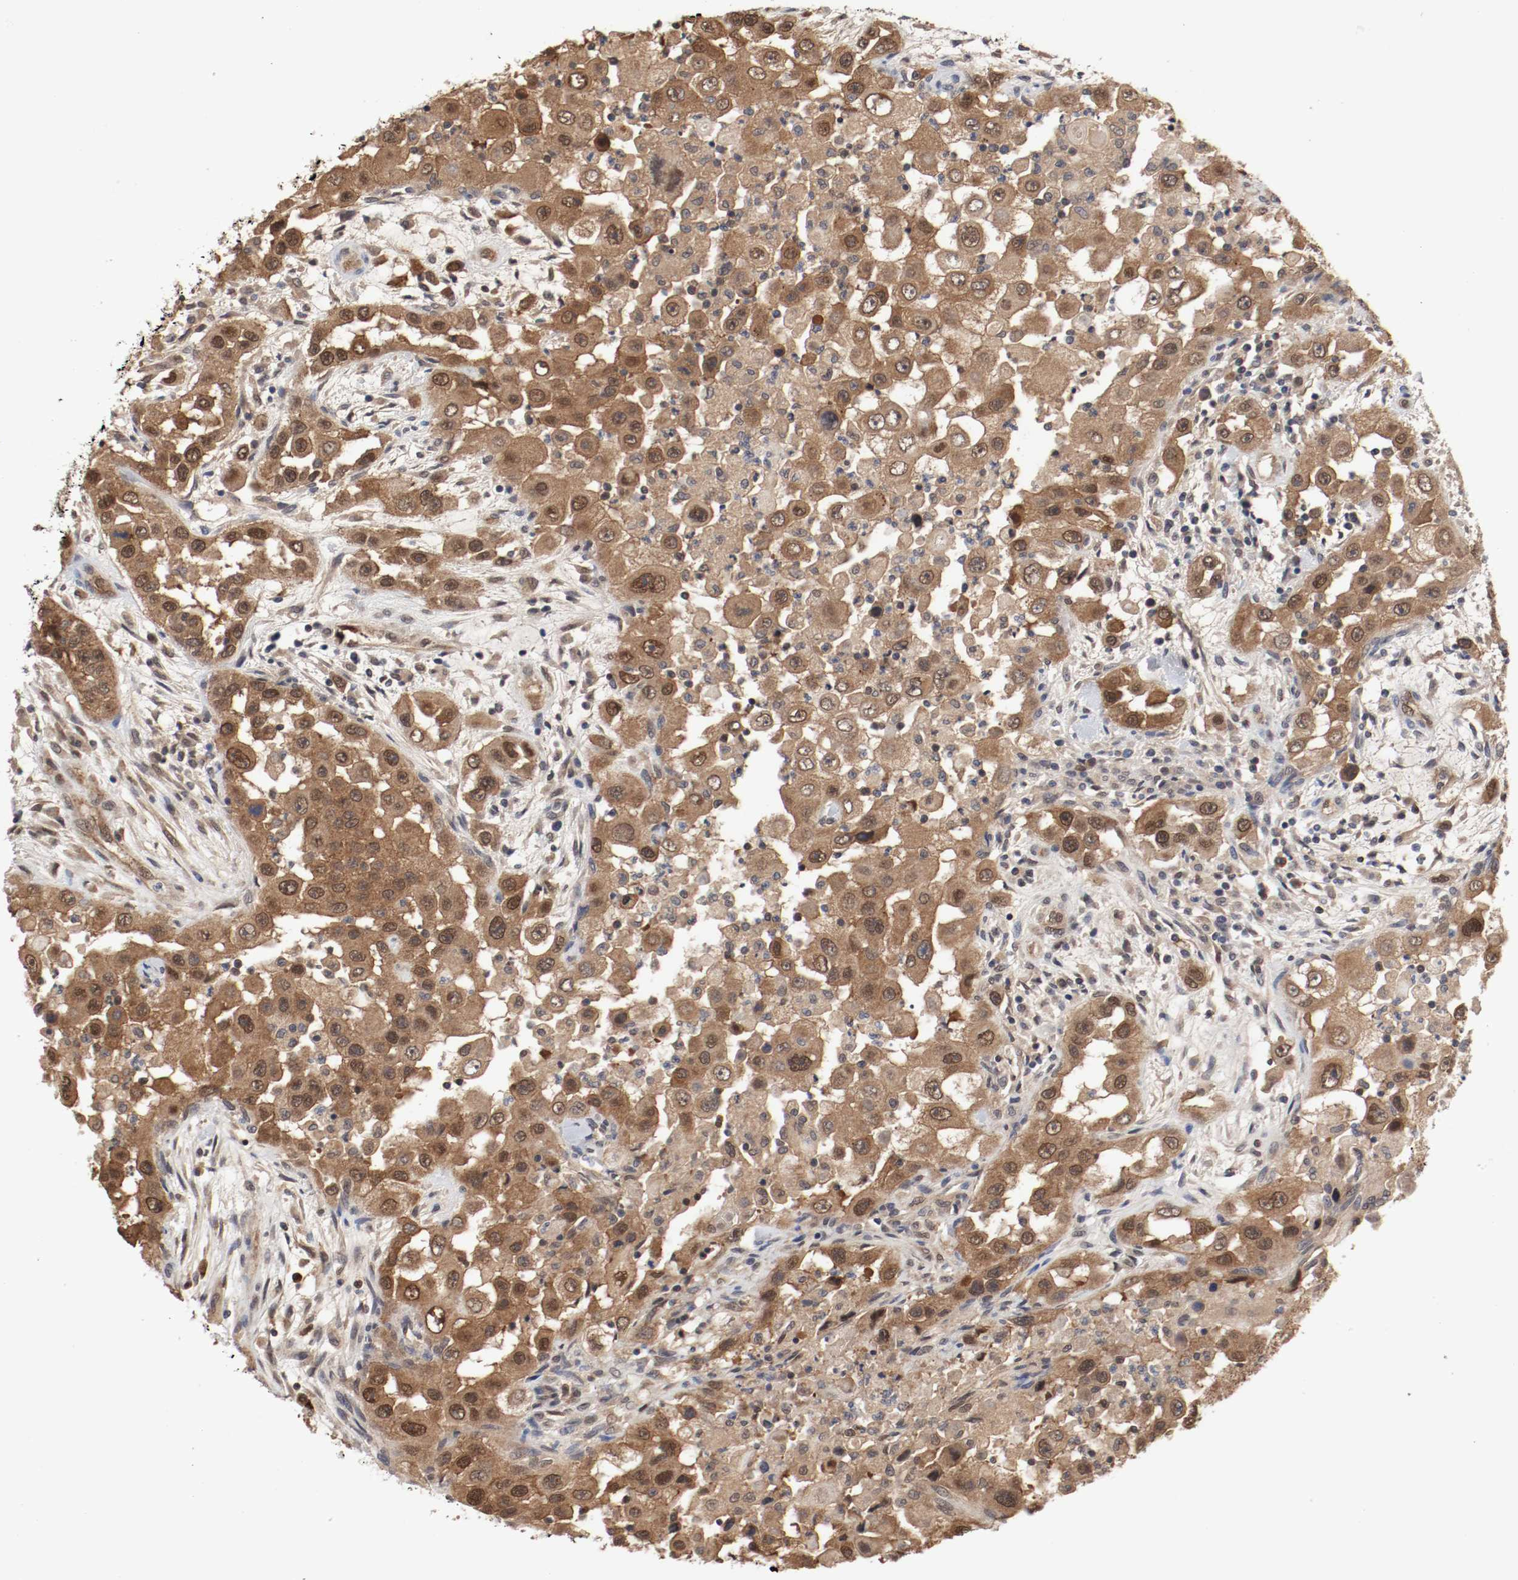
{"staining": {"intensity": "moderate", "quantity": ">75%", "location": "cytoplasmic/membranous,nuclear"}, "tissue": "head and neck cancer", "cell_type": "Tumor cells", "image_type": "cancer", "snomed": [{"axis": "morphology", "description": "Carcinoma, NOS"}, {"axis": "topography", "description": "Head-Neck"}], "caption": "The photomicrograph demonstrates a brown stain indicating the presence of a protein in the cytoplasmic/membranous and nuclear of tumor cells in head and neck cancer. (IHC, brightfield microscopy, high magnification).", "gene": "AFG3L2", "patient": {"sex": "male", "age": 87}}